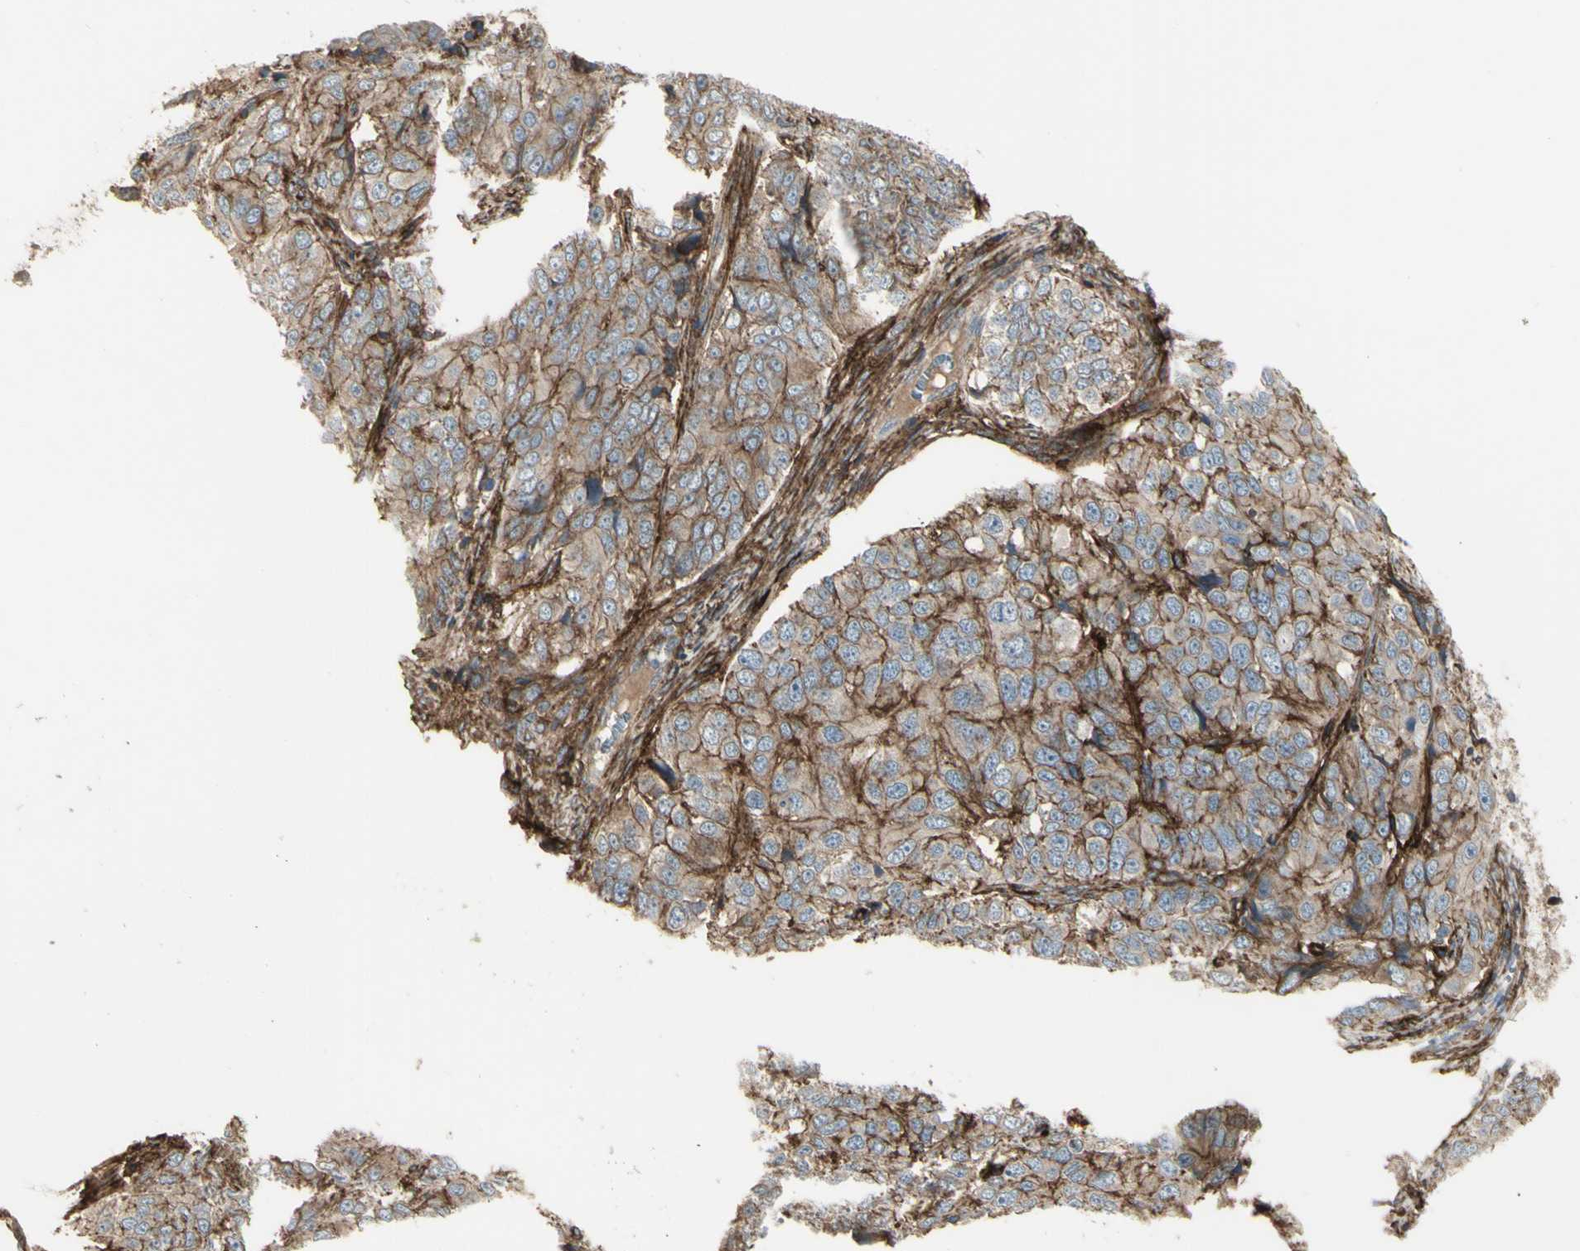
{"staining": {"intensity": "moderate", "quantity": ">75%", "location": "cytoplasmic/membranous"}, "tissue": "ovarian cancer", "cell_type": "Tumor cells", "image_type": "cancer", "snomed": [{"axis": "morphology", "description": "Carcinoma, endometroid"}, {"axis": "topography", "description": "Ovary"}], "caption": "Immunohistochemical staining of ovarian endometroid carcinoma reveals medium levels of moderate cytoplasmic/membranous expression in approximately >75% of tumor cells. (DAB IHC, brown staining for protein, blue staining for nuclei).", "gene": "CD276", "patient": {"sex": "female", "age": 51}}